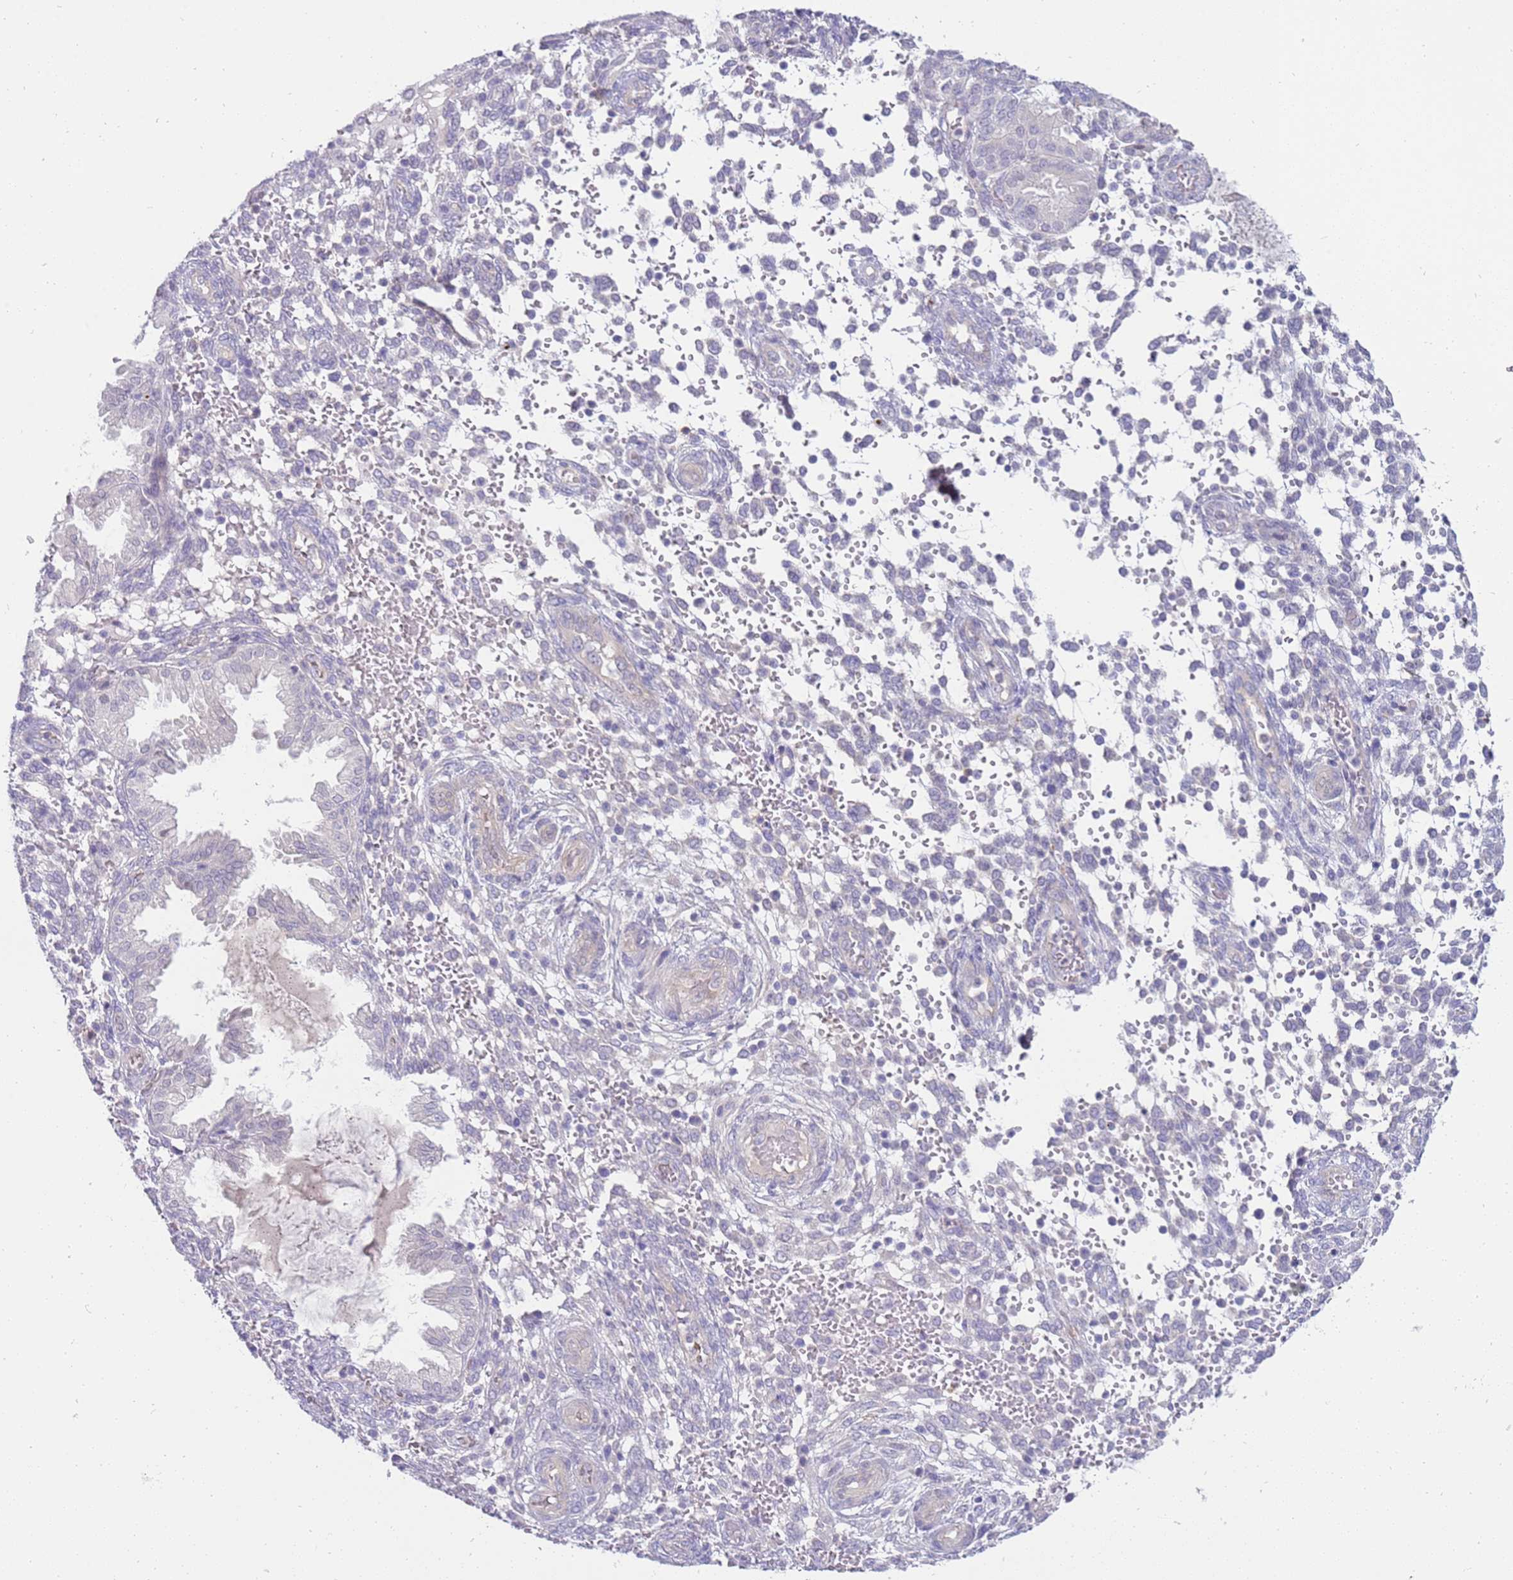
{"staining": {"intensity": "negative", "quantity": "none", "location": "none"}, "tissue": "endometrium", "cell_type": "Cells in endometrial stroma", "image_type": "normal", "snomed": [{"axis": "morphology", "description": "Normal tissue, NOS"}, {"axis": "topography", "description": "Endometrium"}], "caption": "The micrograph shows no staining of cells in endometrial stroma in benign endometrium.", "gene": "STK25", "patient": {"sex": "female", "age": 33}}